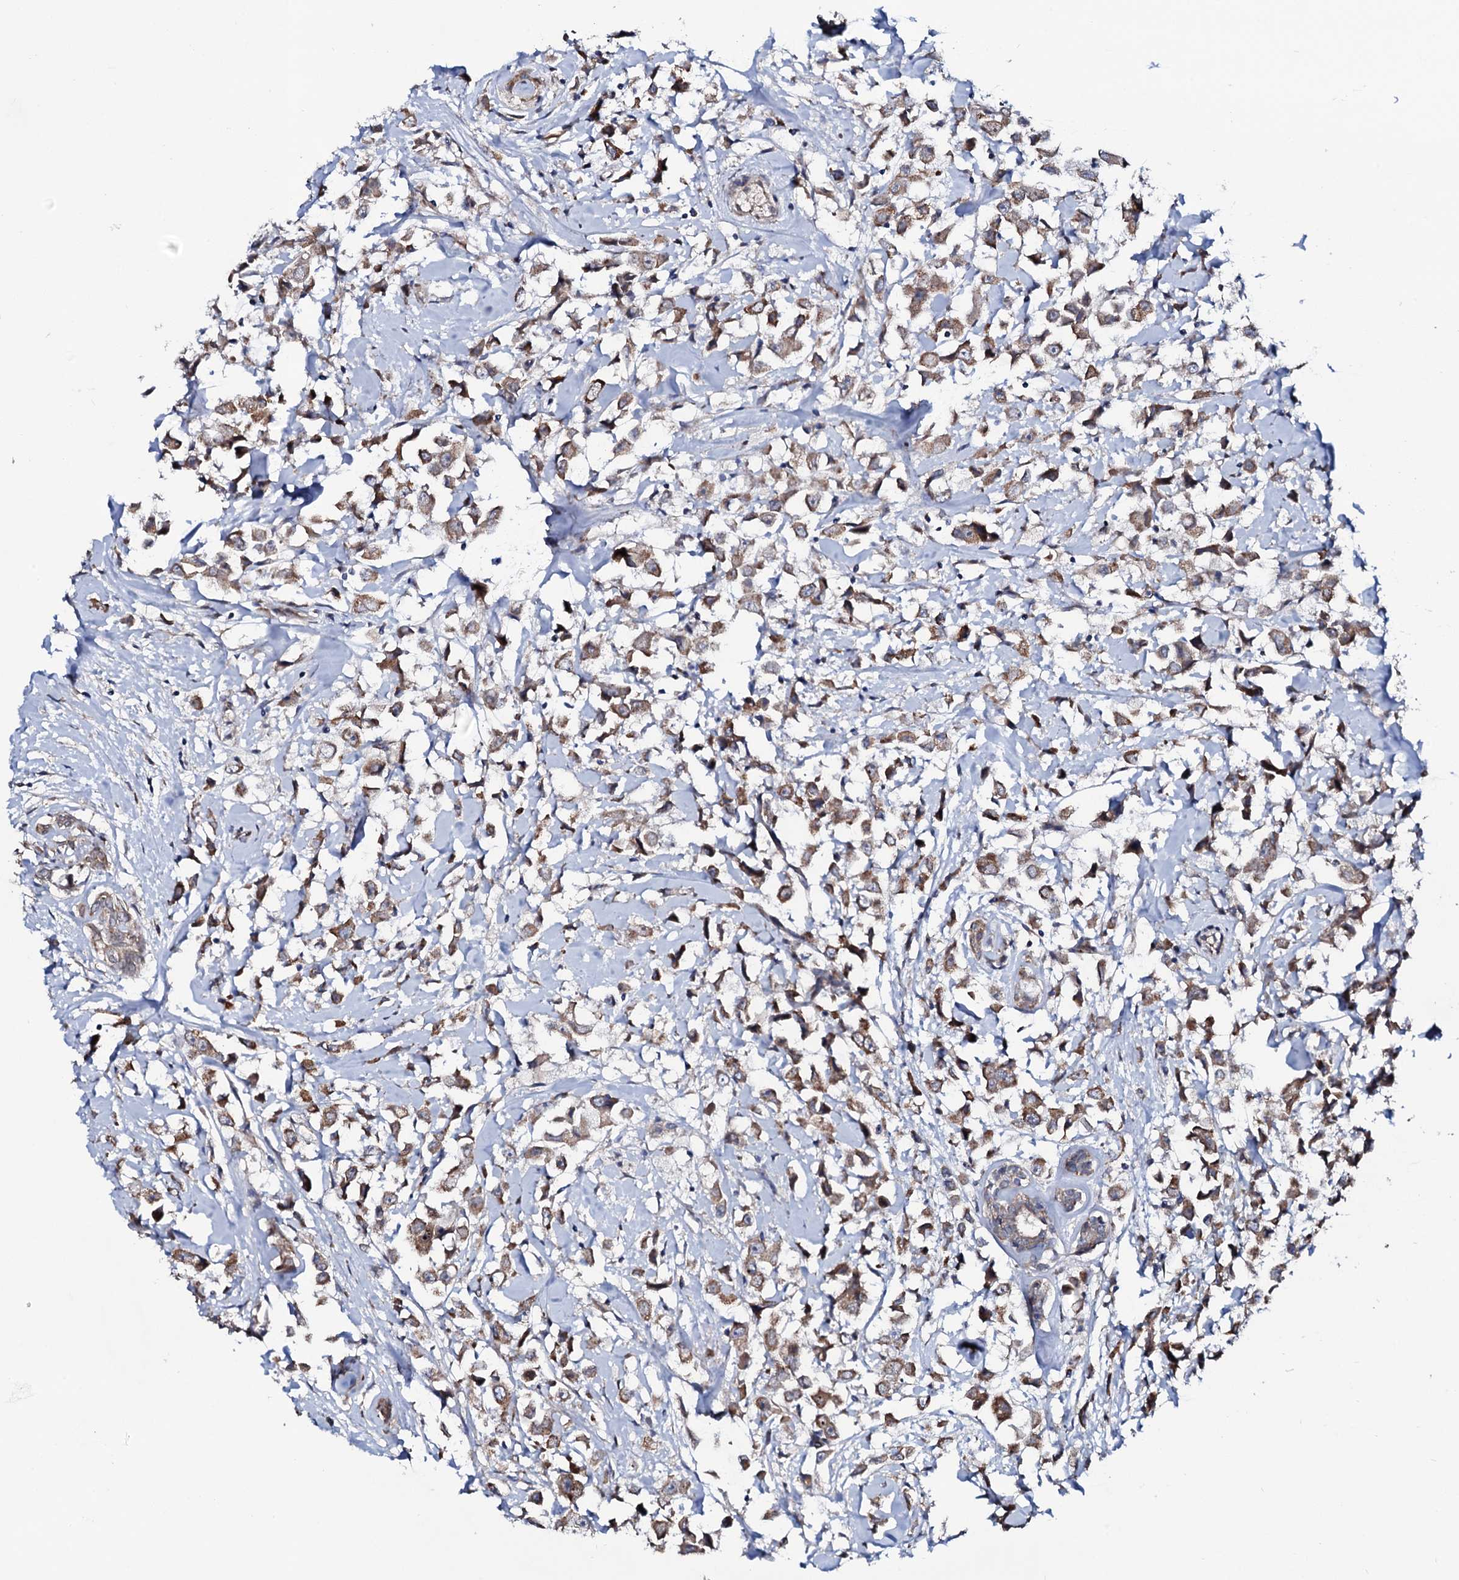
{"staining": {"intensity": "moderate", "quantity": ">75%", "location": "cytoplasmic/membranous"}, "tissue": "breast cancer", "cell_type": "Tumor cells", "image_type": "cancer", "snomed": [{"axis": "morphology", "description": "Duct carcinoma"}, {"axis": "topography", "description": "Breast"}], "caption": "Immunohistochemical staining of human breast cancer (infiltrating ductal carcinoma) exhibits medium levels of moderate cytoplasmic/membranous protein positivity in about >75% of tumor cells.", "gene": "PPP1R3D", "patient": {"sex": "female", "age": 61}}